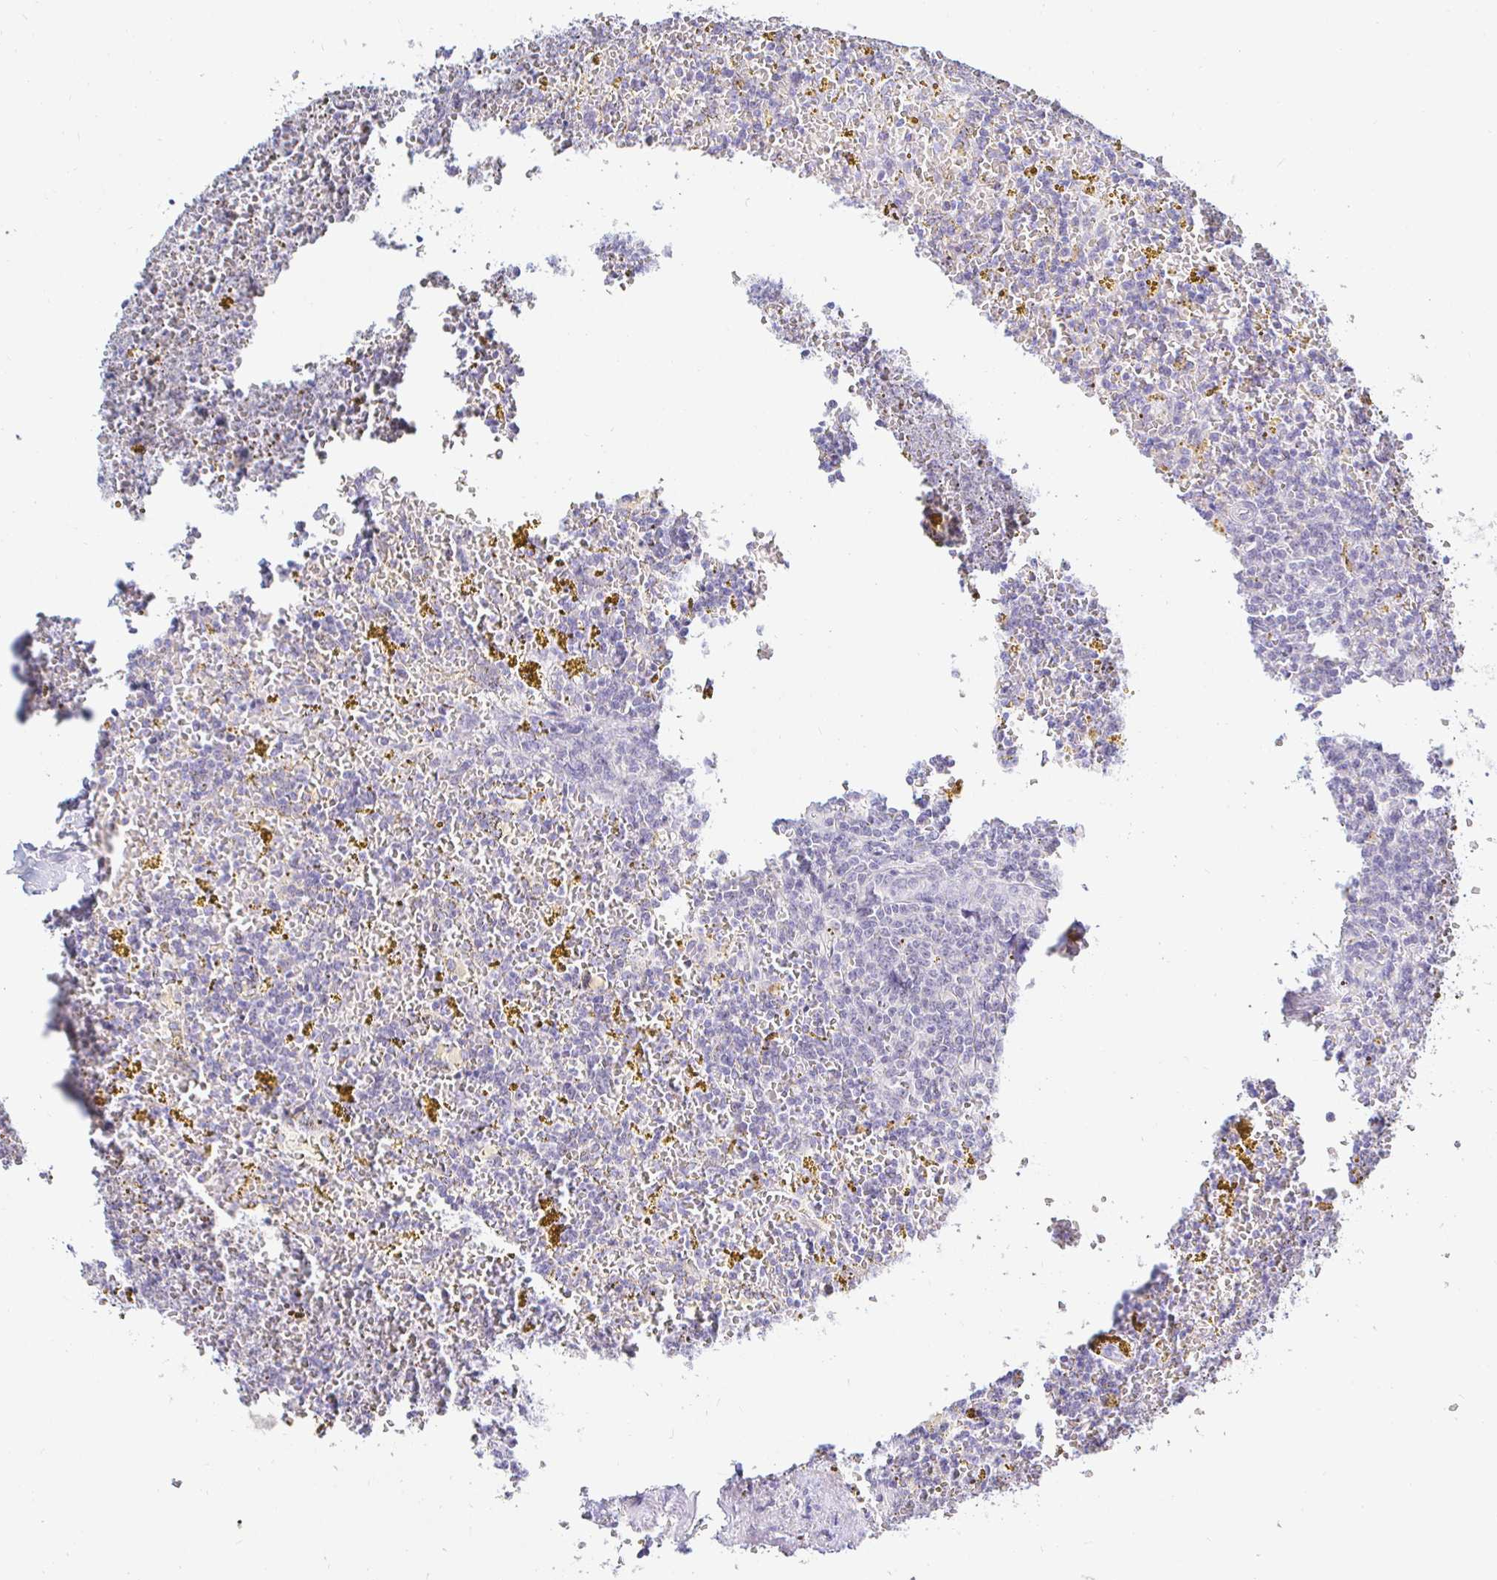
{"staining": {"intensity": "negative", "quantity": "none", "location": "none"}, "tissue": "lymphoma", "cell_type": "Tumor cells", "image_type": "cancer", "snomed": [{"axis": "morphology", "description": "Malignant lymphoma, non-Hodgkin's type, Low grade"}, {"axis": "topography", "description": "Spleen"}, {"axis": "topography", "description": "Lymph node"}], "caption": "Human malignant lymphoma, non-Hodgkin's type (low-grade) stained for a protein using immunohistochemistry exhibits no staining in tumor cells.", "gene": "OR51D1", "patient": {"sex": "female", "age": 66}}